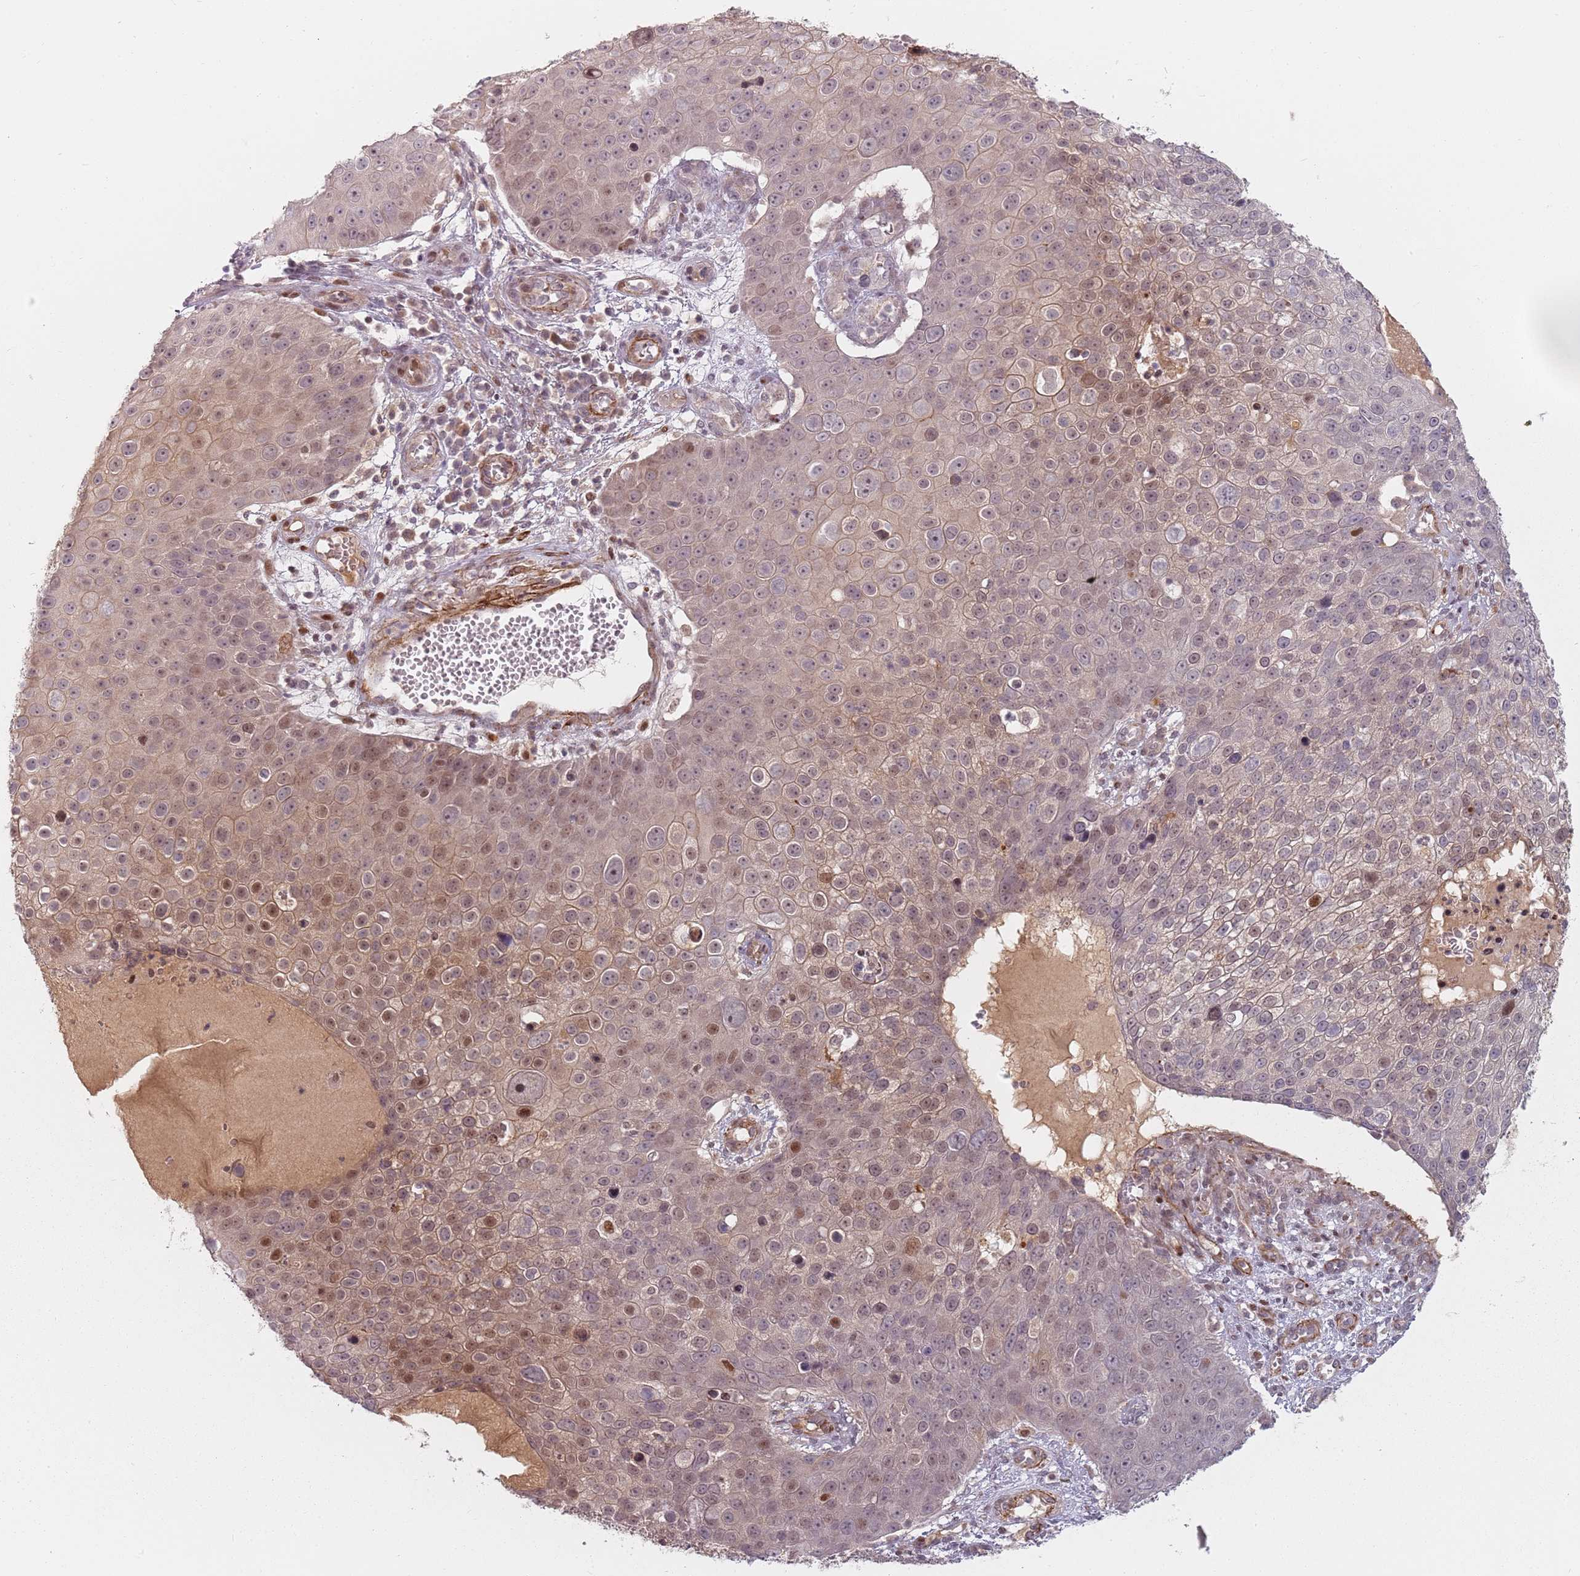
{"staining": {"intensity": "weak", "quantity": "25%-75%", "location": "cytoplasmic/membranous,nuclear"}, "tissue": "skin cancer", "cell_type": "Tumor cells", "image_type": "cancer", "snomed": [{"axis": "morphology", "description": "Squamous cell carcinoma, NOS"}, {"axis": "topography", "description": "Skin"}], "caption": "Skin cancer stained for a protein (brown) exhibits weak cytoplasmic/membranous and nuclear positive expression in about 25%-75% of tumor cells.", "gene": "RPS6KA2", "patient": {"sex": "male", "age": 71}}